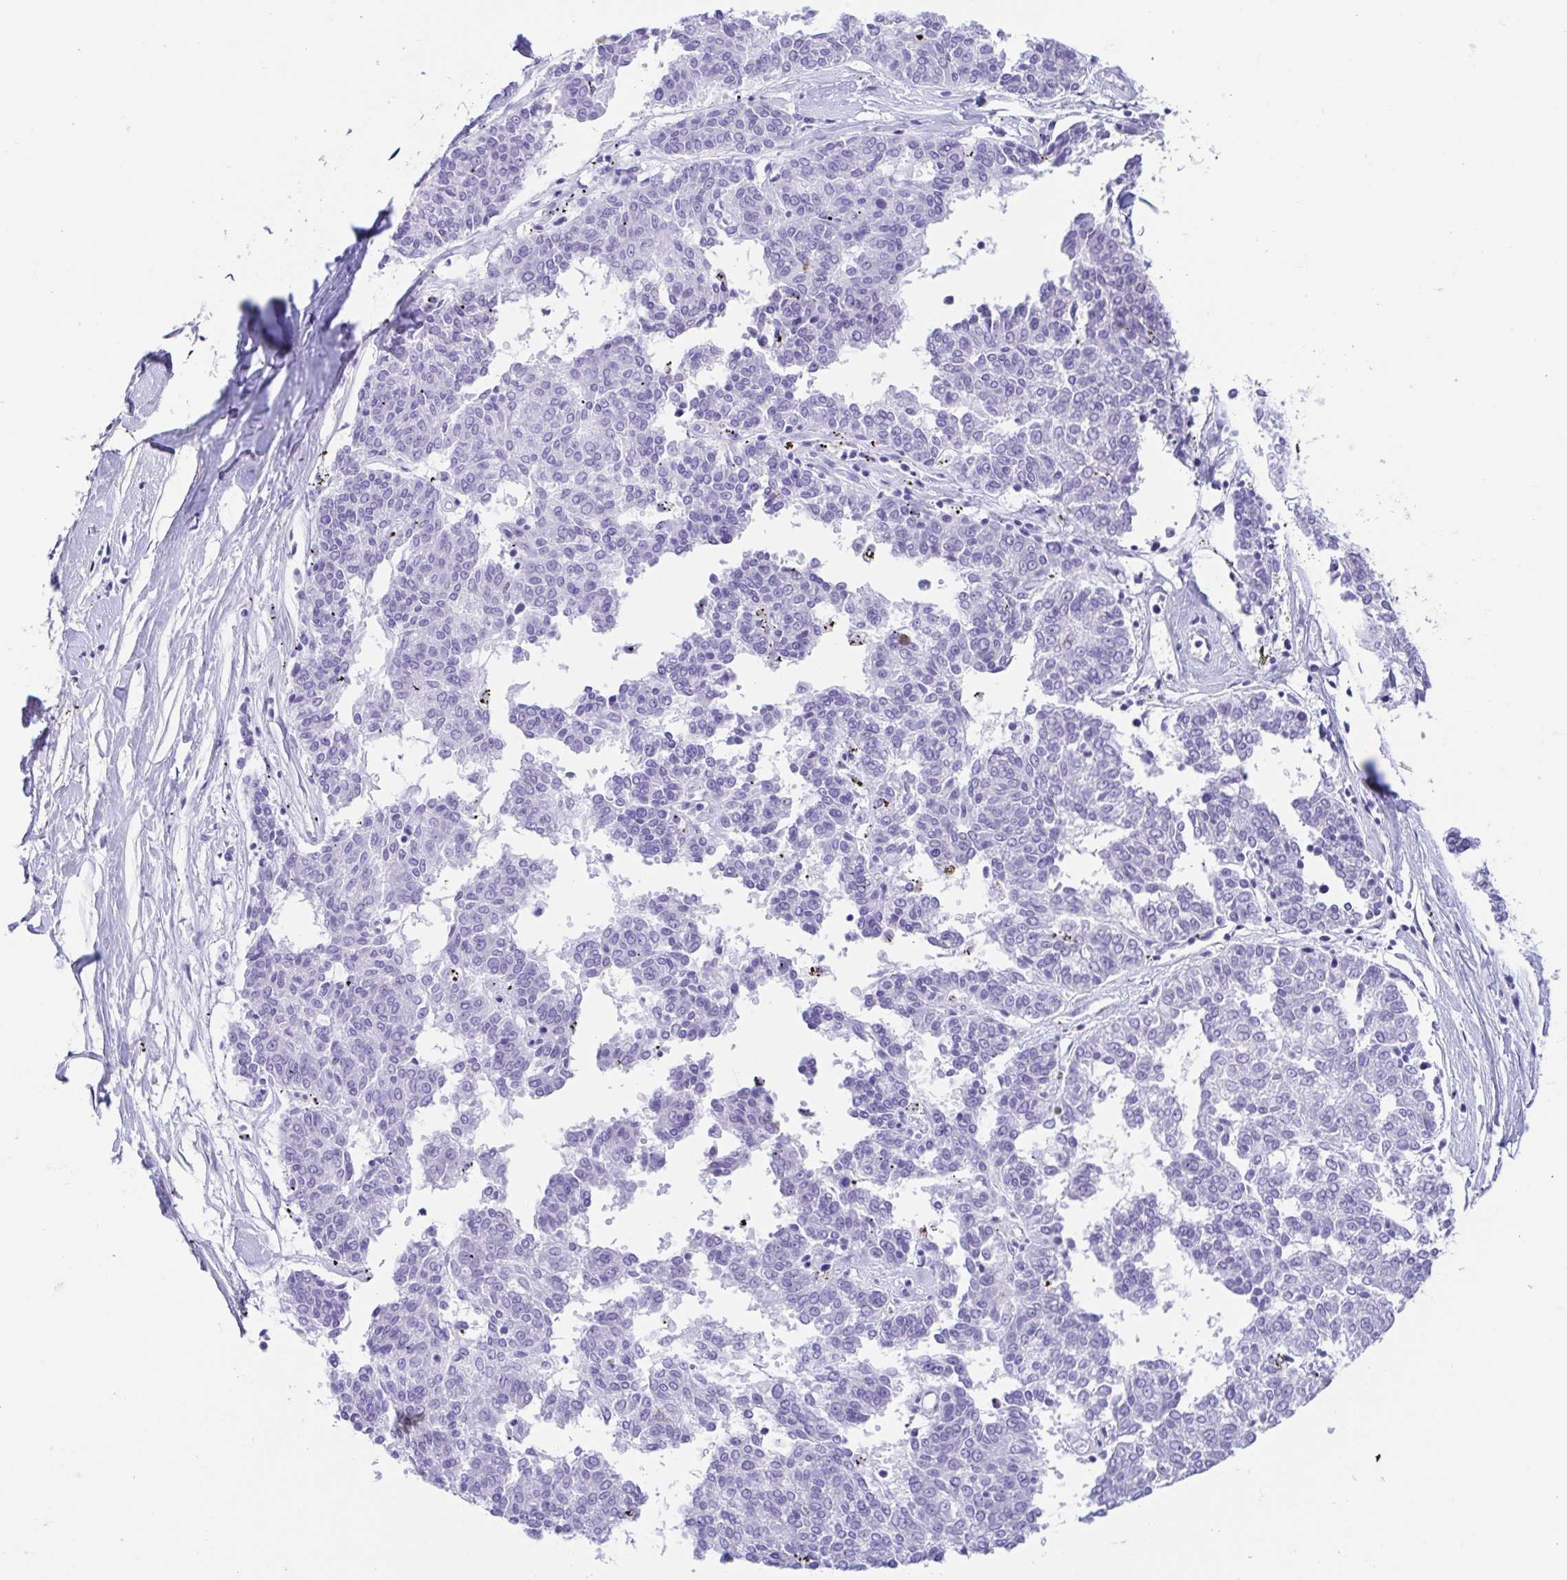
{"staining": {"intensity": "negative", "quantity": "none", "location": "none"}, "tissue": "melanoma", "cell_type": "Tumor cells", "image_type": "cancer", "snomed": [{"axis": "morphology", "description": "Malignant melanoma, NOS"}, {"axis": "topography", "description": "Skin"}], "caption": "Tumor cells are negative for brown protein staining in malignant melanoma.", "gene": "GKN1", "patient": {"sex": "female", "age": 72}}